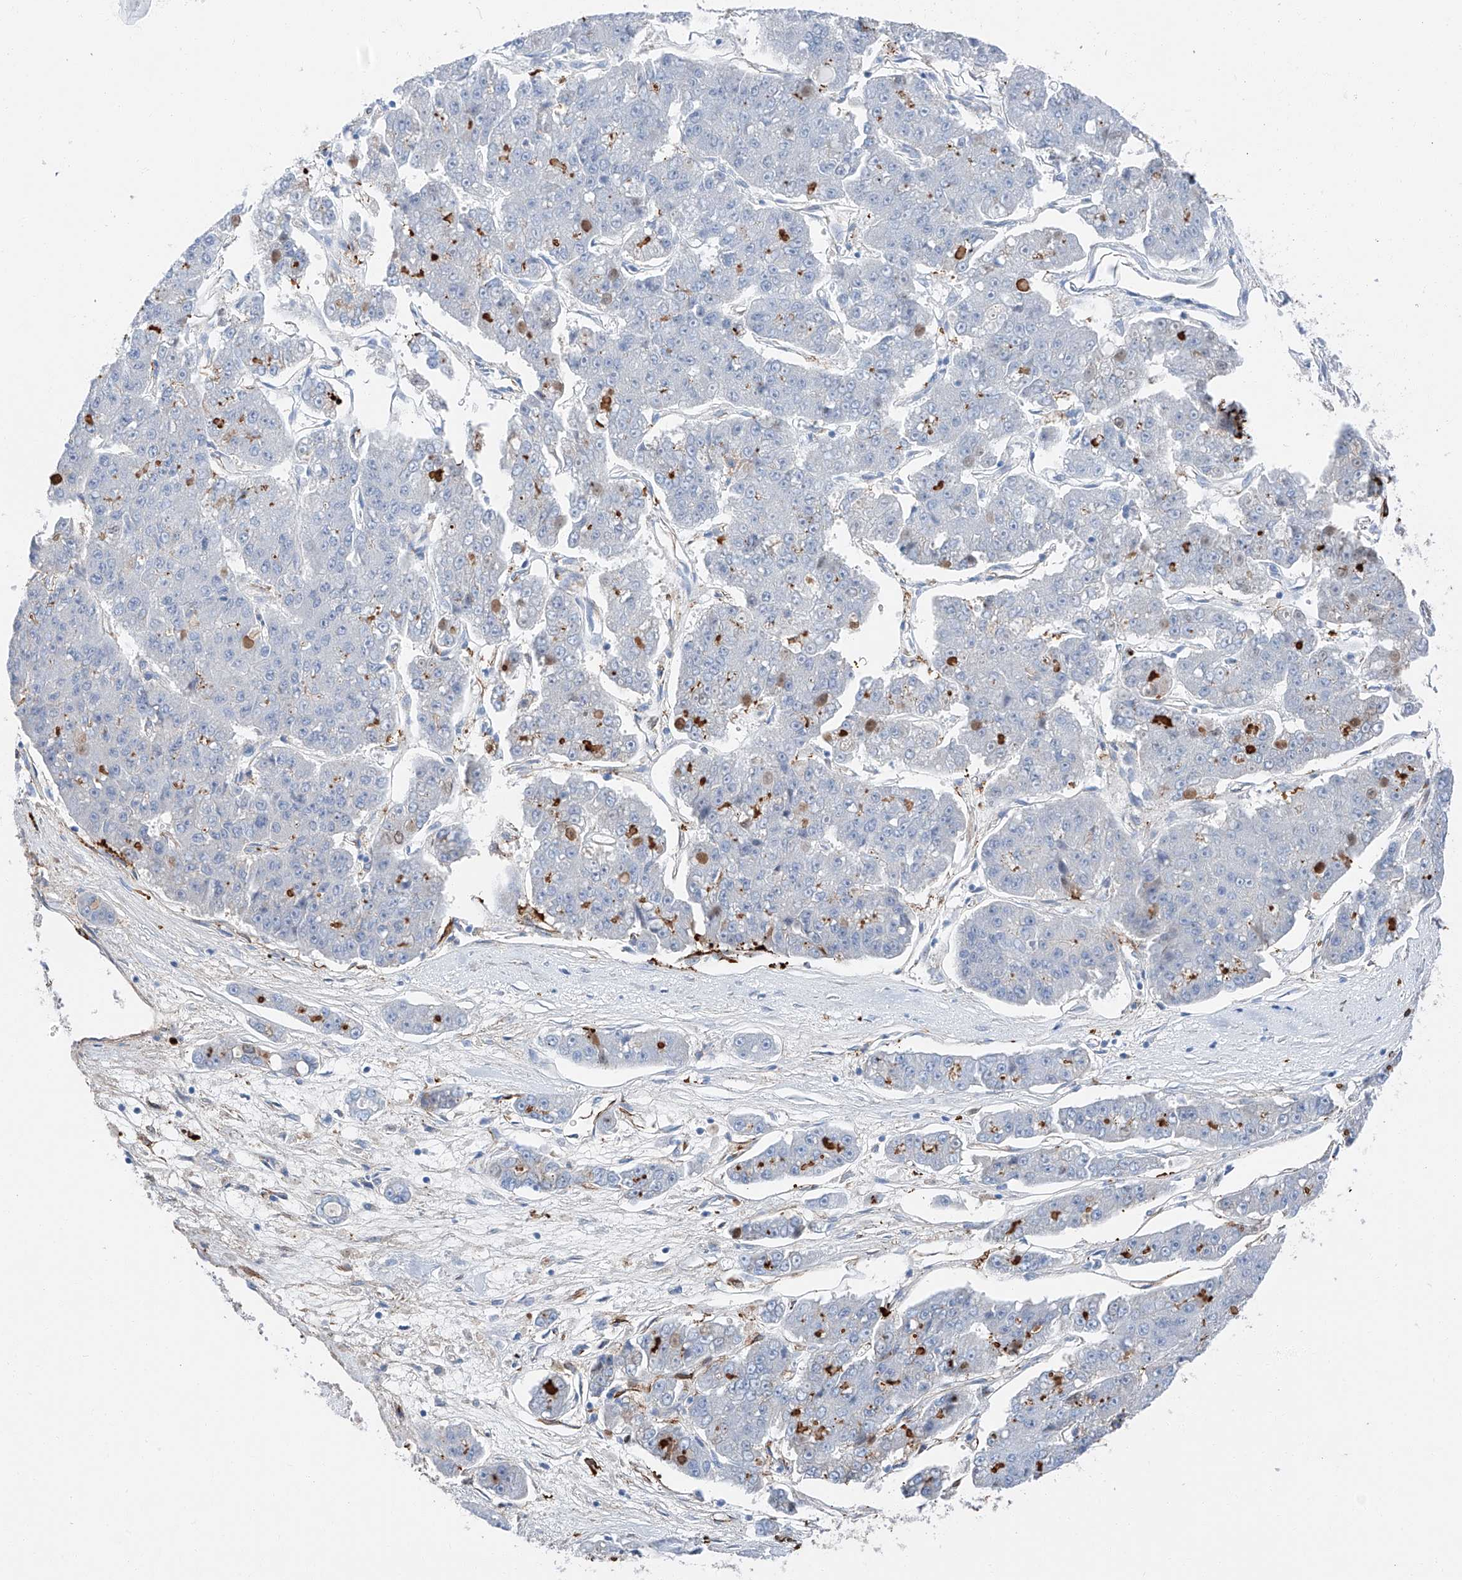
{"staining": {"intensity": "negative", "quantity": "none", "location": "none"}, "tissue": "pancreatic cancer", "cell_type": "Tumor cells", "image_type": "cancer", "snomed": [{"axis": "morphology", "description": "Adenocarcinoma, NOS"}, {"axis": "topography", "description": "Pancreas"}], "caption": "Immunohistochemical staining of human pancreatic cancer (adenocarcinoma) reveals no significant expression in tumor cells.", "gene": "ZNF804A", "patient": {"sex": "male", "age": 50}}